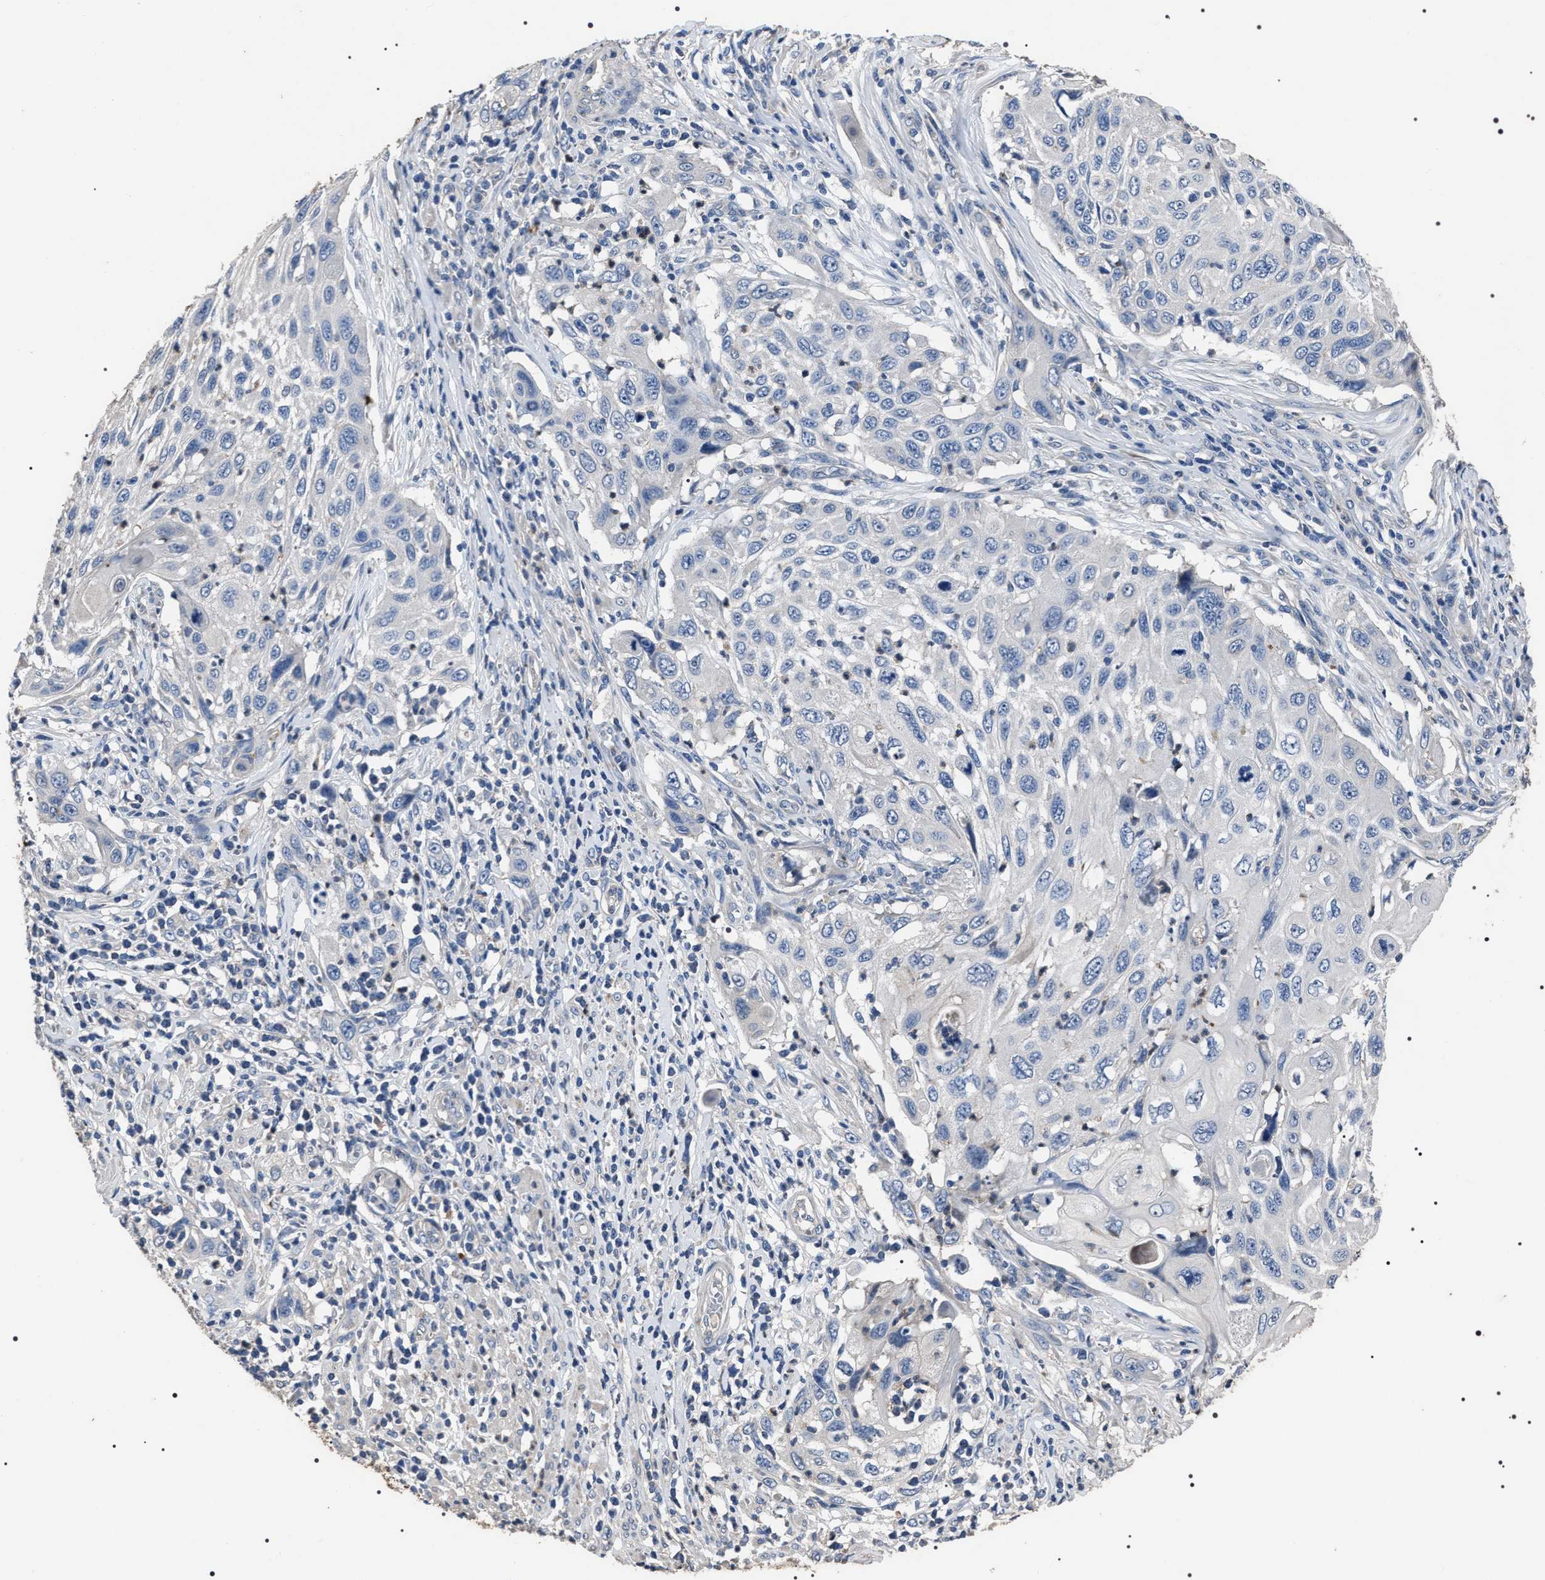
{"staining": {"intensity": "negative", "quantity": "none", "location": "none"}, "tissue": "cervical cancer", "cell_type": "Tumor cells", "image_type": "cancer", "snomed": [{"axis": "morphology", "description": "Squamous cell carcinoma, NOS"}, {"axis": "topography", "description": "Cervix"}], "caption": "The histopathology image exhibits no significant positivity in tumor cells of squamous cell carcinoma (cervical).", "gene": "TRIM54", "patient": {"sex": "female", "age": 70}}